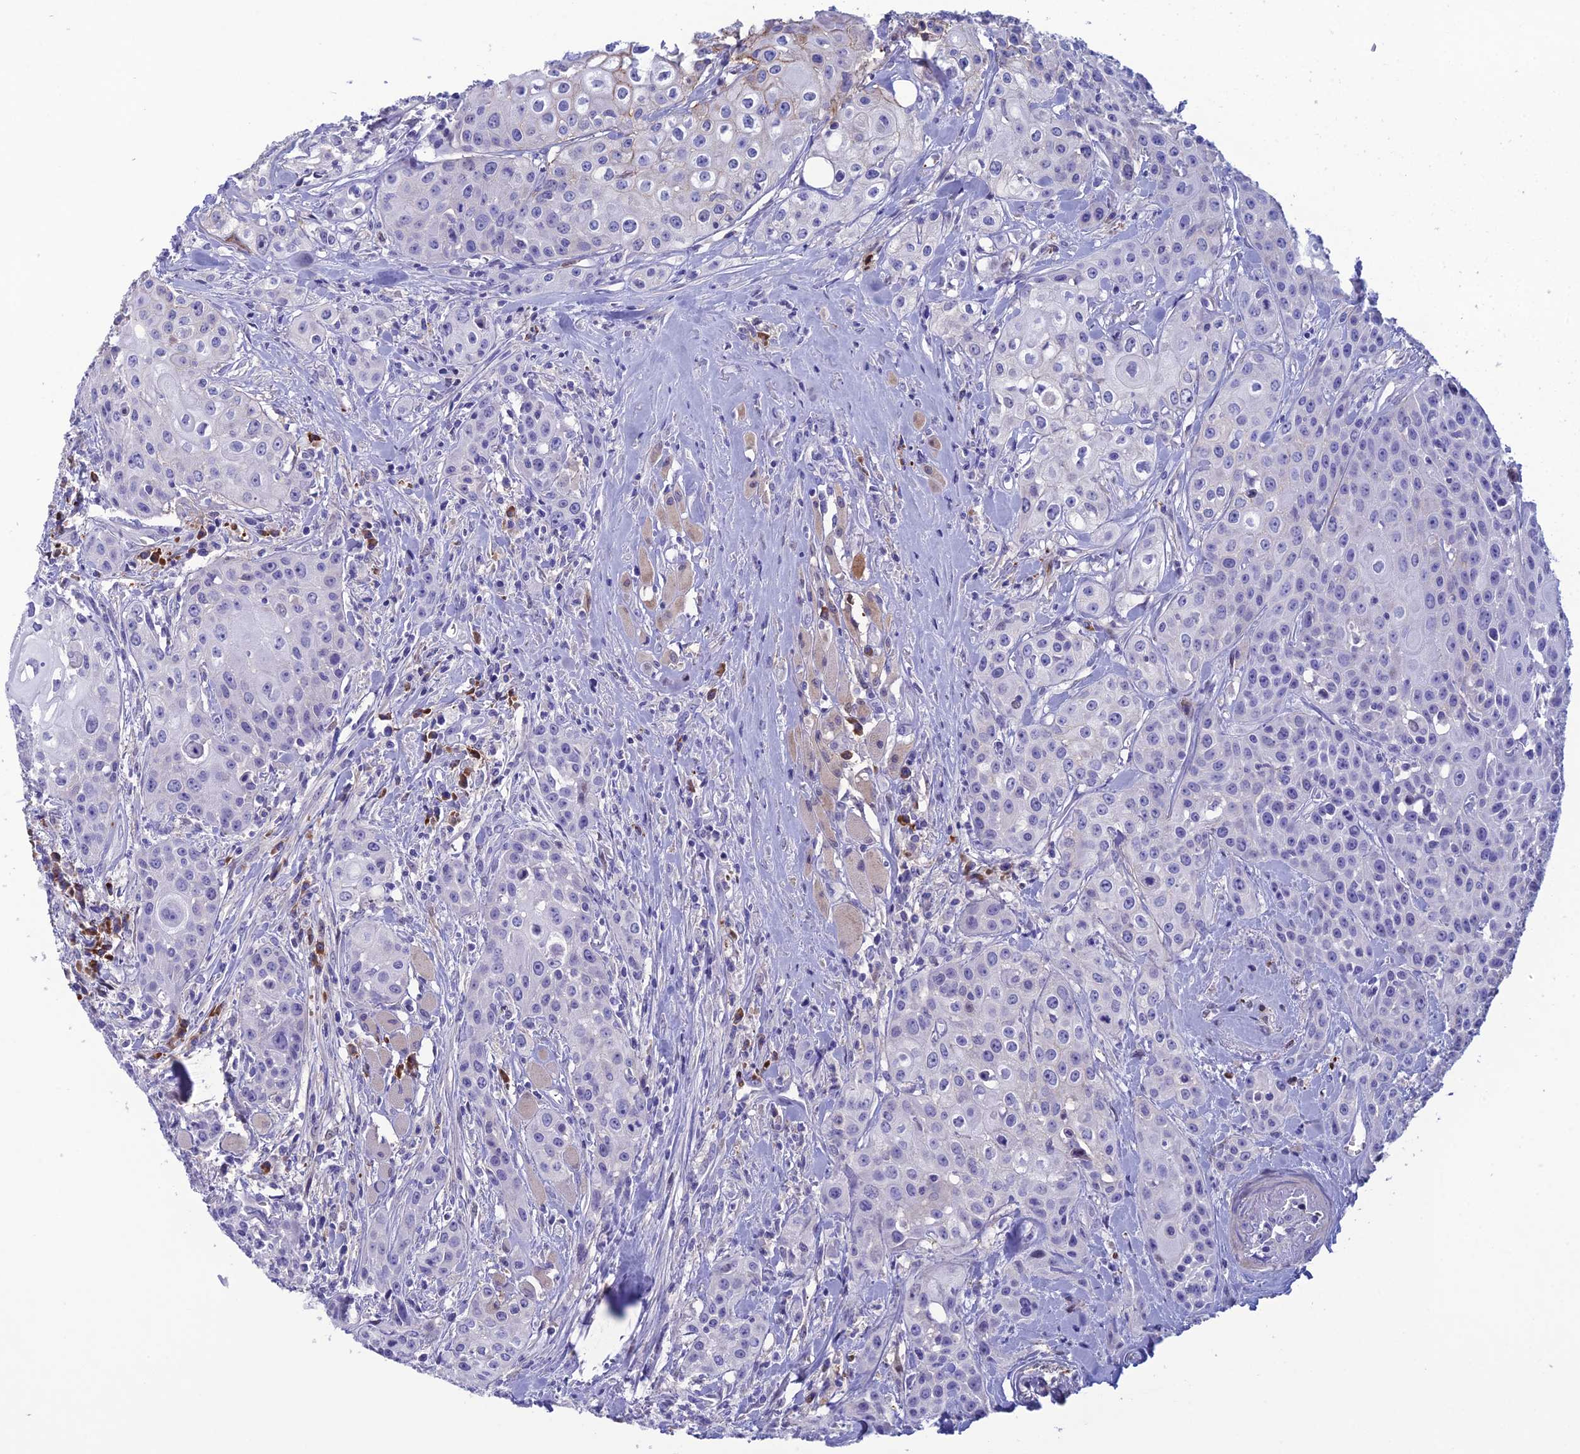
{"staining": {"intensity": "weak", "quantity": "<25%", "location": "nuclear"}, "tissue": "head and neck cancer", "cell_type": "Tumor cells", "image_type": "cancer", "snomed": [{"axis": "morphology", "description": "Squamous cell carcinoma, NOS"}, {"axis": "topography", "description": "Oral tissue"}, {"axis": "topography", "description": "Head-Neck"}], "caption": "Protein analysis of head and neck squamous cell carcinoma shows no significant positivity in tumor cells.", "gene": "CRB2", "patient": {"sex": "female", "age": 82}}